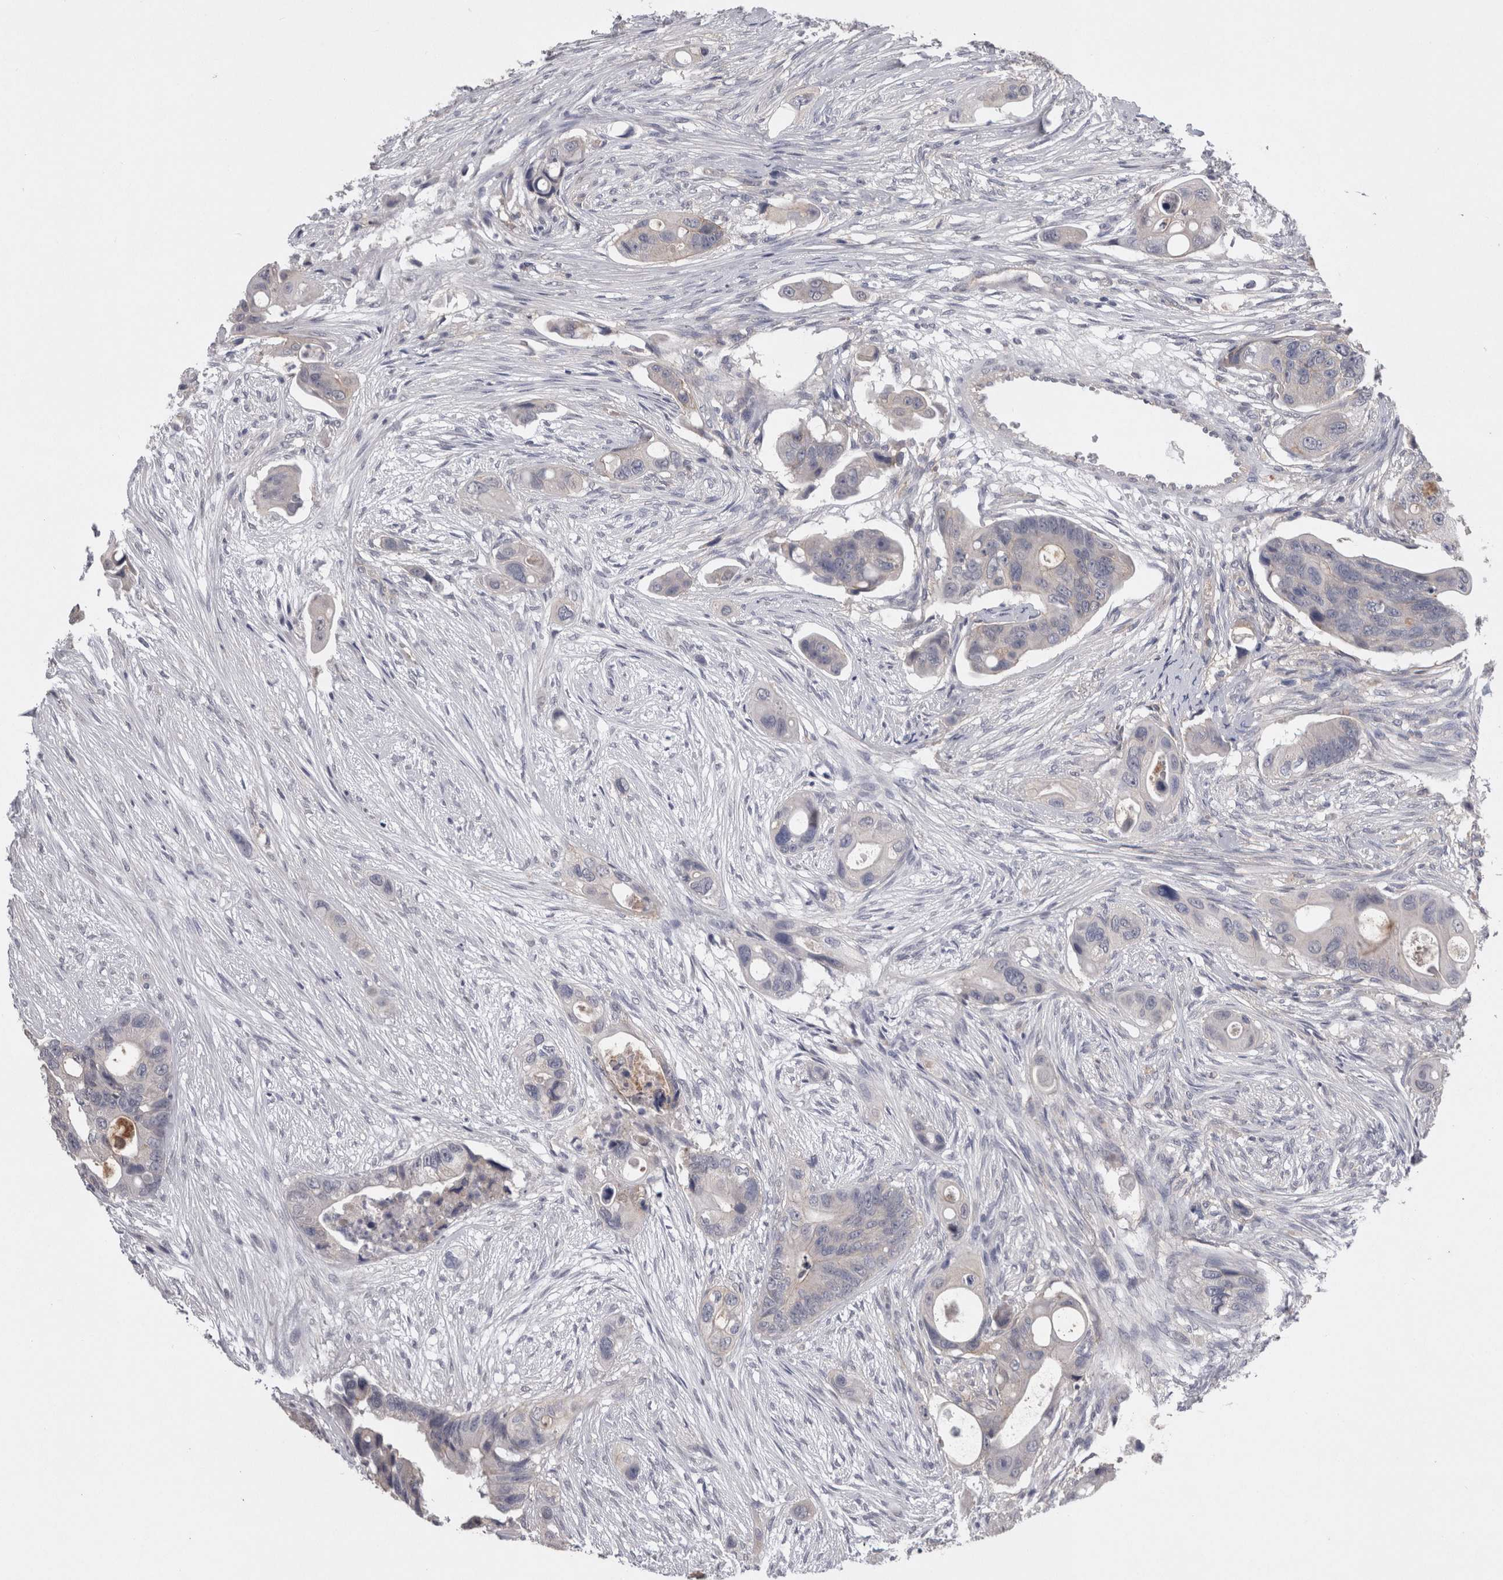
{"staining": {"intensity": "negative", "quantity": "none", "location": "none"}, "tissue": "colorectal cancer", "cell_type": "Tumor cells", "image_type": "cancer", "snomed": [{"axis": "morphology", "description": "Adenocarcinoma, NOS"}, {"axis": "topography", "description": "Colon"}], "caption": "IHC image of neoplastic tissue: colorectal cancer (adenocarcinoma) stained with DAB (3,3'-diaminobenzidine) shows no significant protein positivity in tumor cells.", "gene": "NECTIN2", "patient": {"sex": "female", "age": 57}}